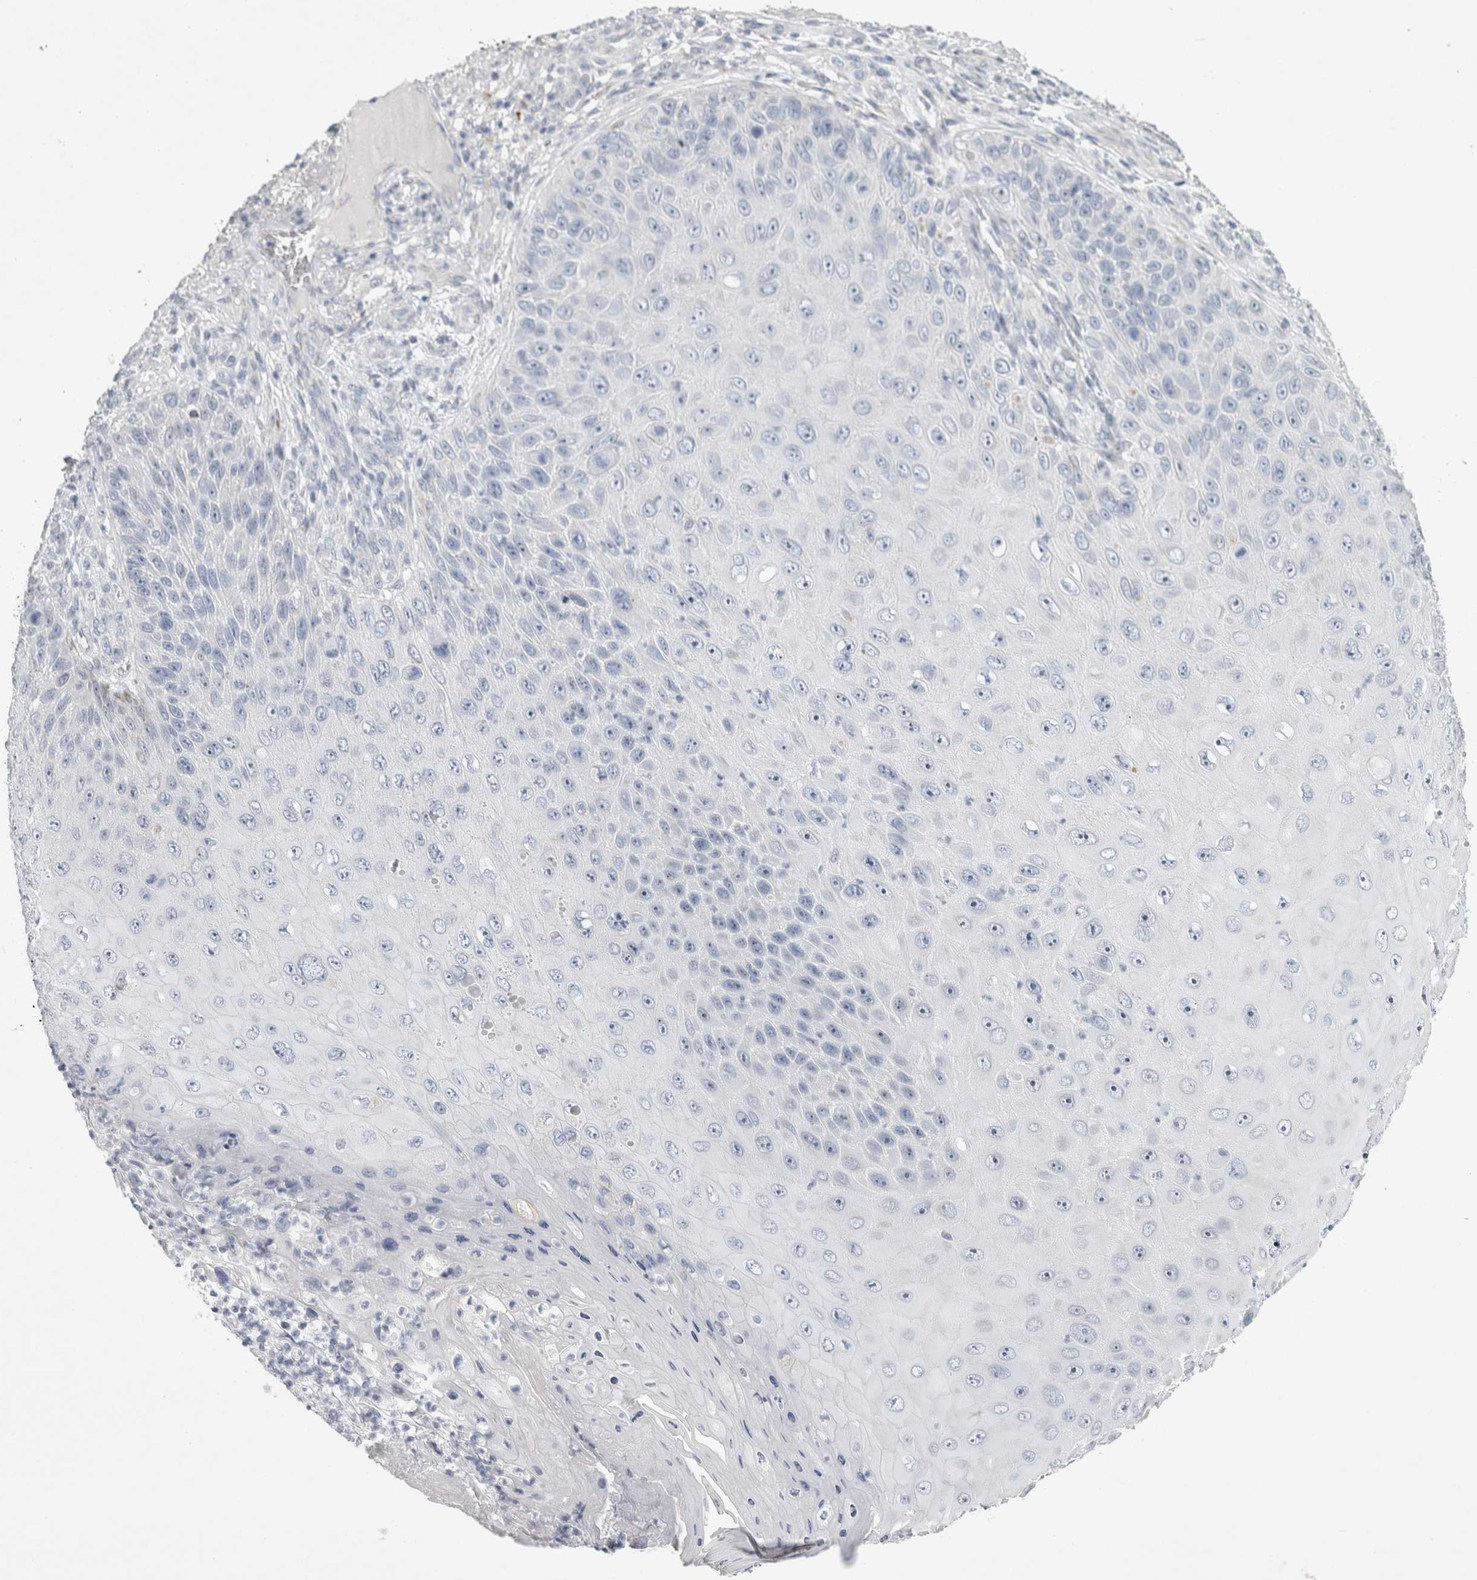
{"staining": {"intensity": "negative", "quantity": "none", "location": "none"}, "tissue": "skin cancer", "cell_type": "Tumor cells", "image_type": "cancer", "snomed": [{"axis": "morphology", "description": "Squamous cell carcinoma, NOS"}, {"axis": "topography", "description": "Skin"}], "caption": "A photomicrograph of skin squamous cell carcinoma stained for a protein shows no brown staining in tumor cells. (DAB IHC visualized using brightfield microscopy, high magnification).", "gene": "FXYD7", "patient": {"sex": "female", "age": 88}}